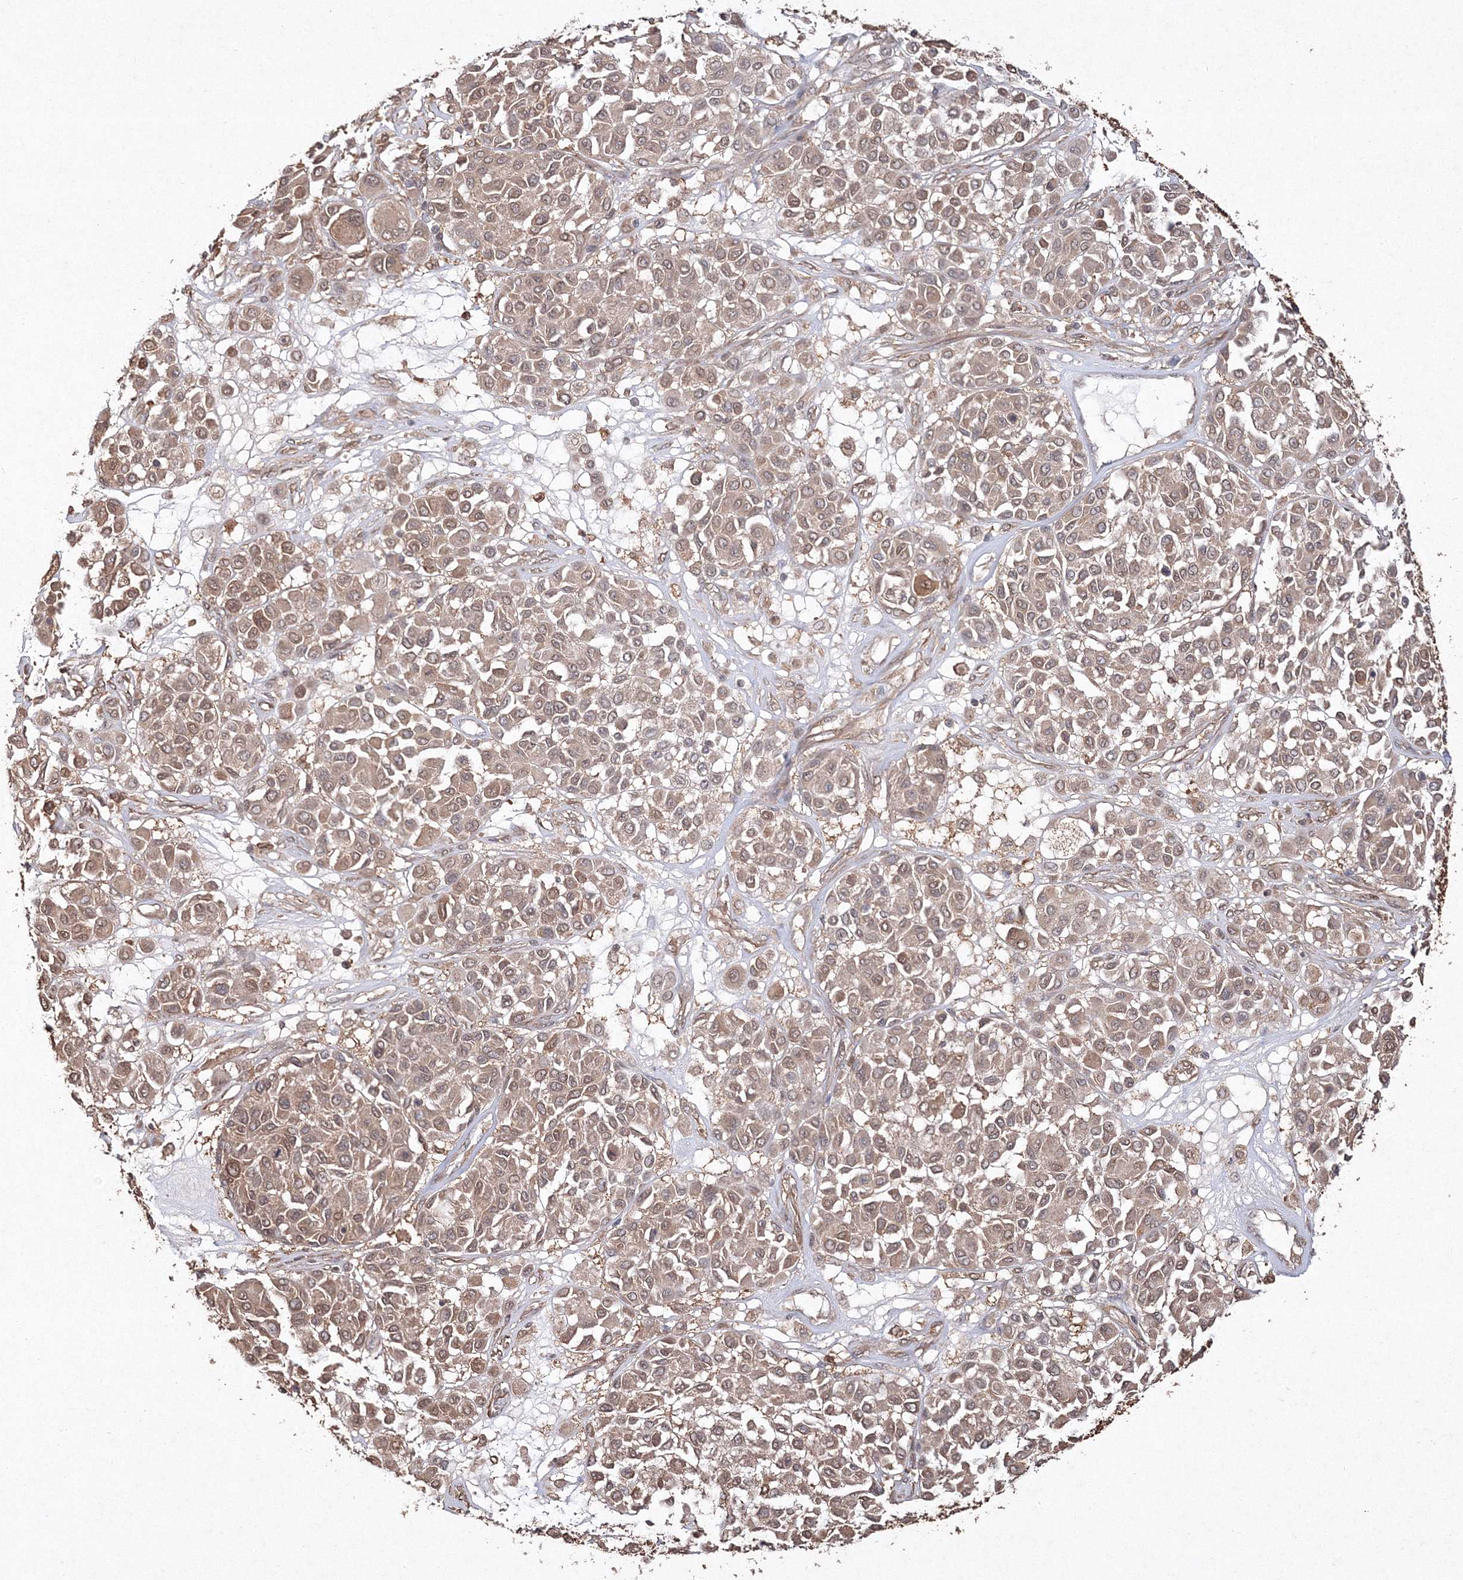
{"staining": {"intensity": "moderate", "quantity": ">75%", "location": "cytoplasmic/membranous,nuclear"}, "tissue": "melanoma", "cell_type": "Tumor cells", "image_type": "cancer", "snomed": [{"axis": "morphology", "description": "Malignant melanoma, Metastatic site"}, {"axis": "topography", "description": "Soft tissue"}], "caption": "Human malignant melanoma (metastatic site) stained for a protein (brown) exhibits moderate cytoplasmic/membranous and nuclear positive expression in about >75% of tumor cells.", "gene": "S100A11", "patient": {"sex": "male", "age": 41}}